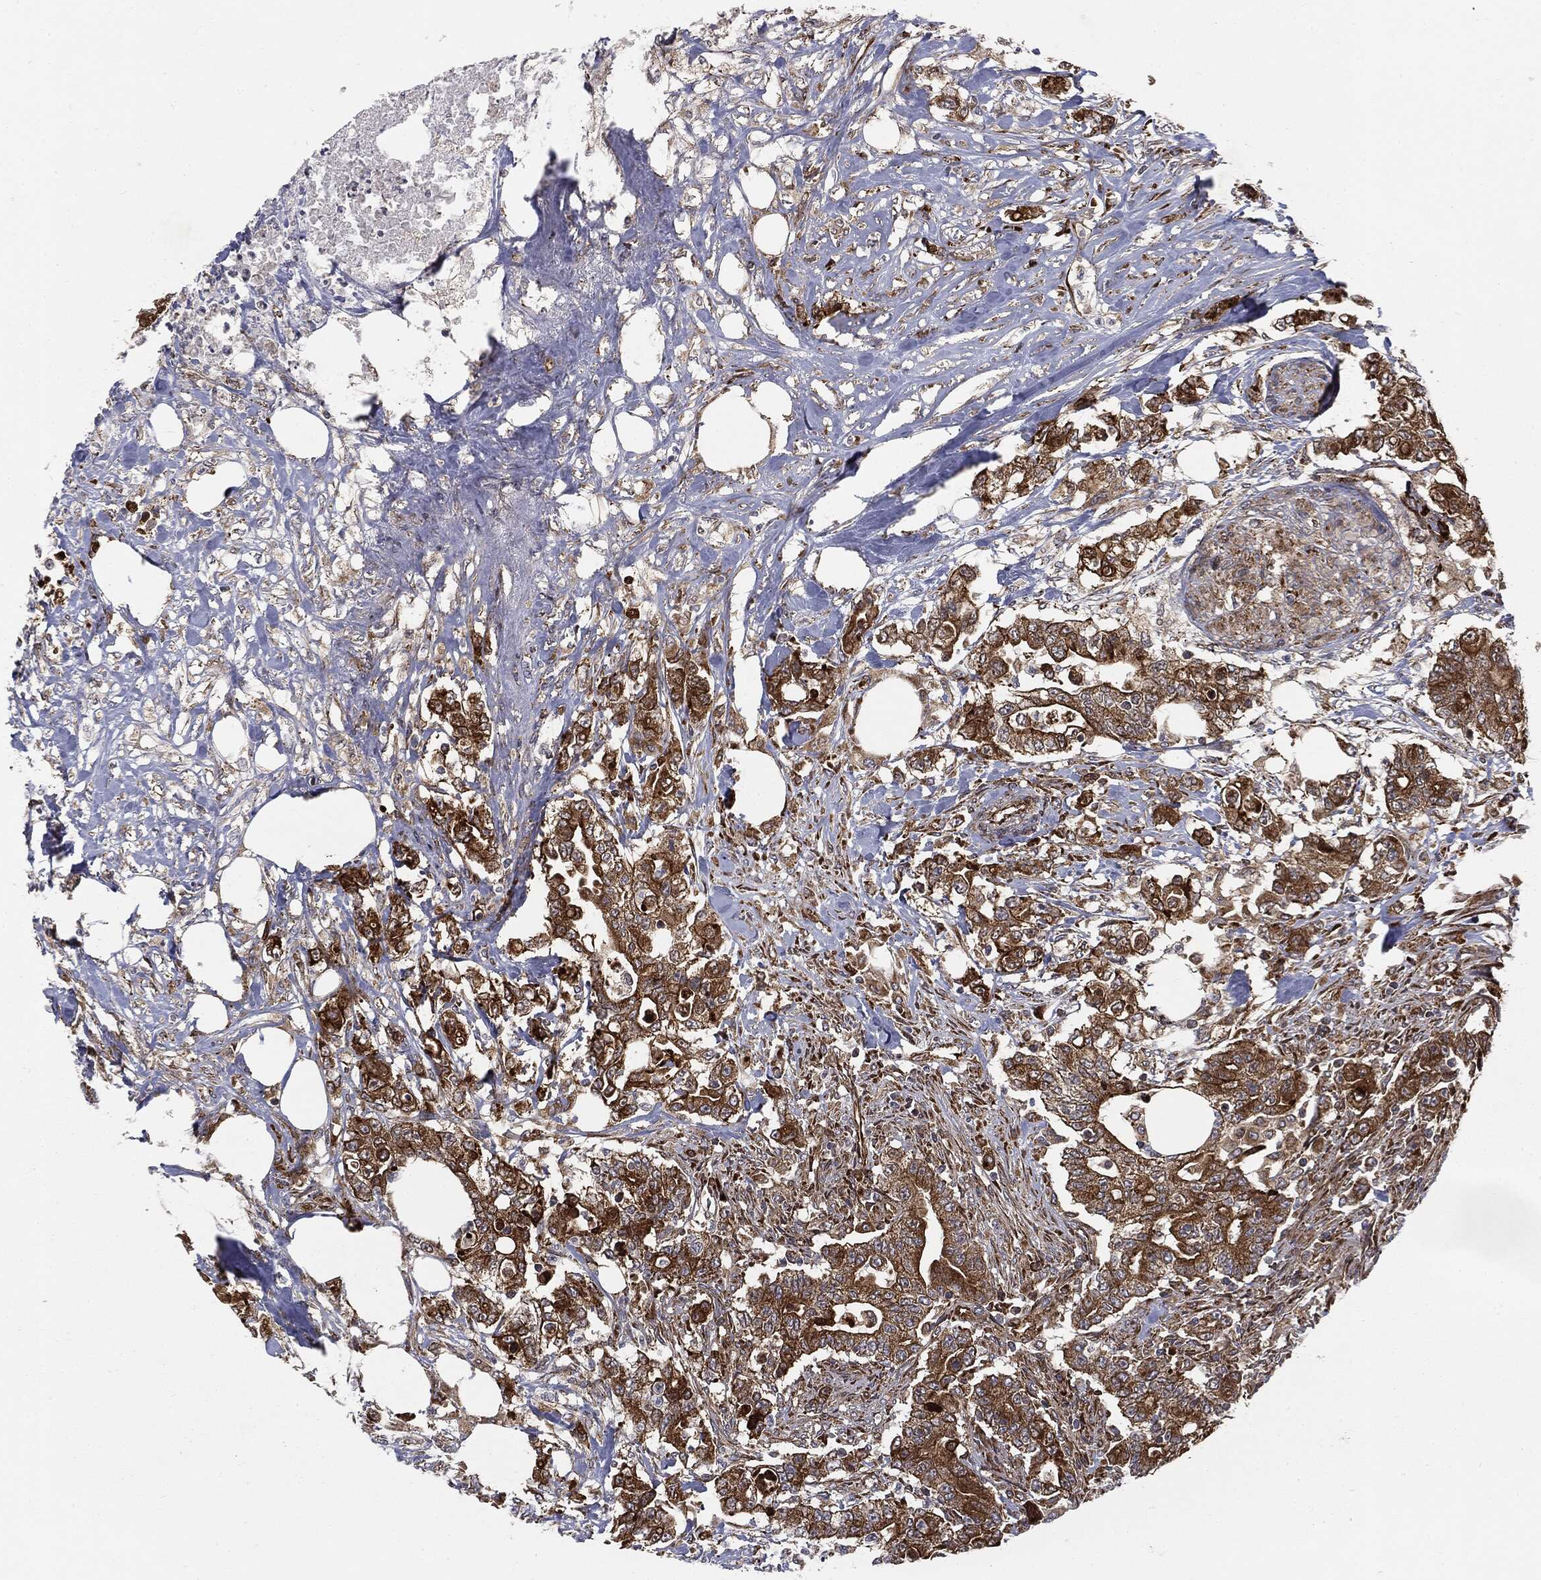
{"staining": {"intensity": "strong", "quantity": ">75%", "location": "cytoplasmic/membranous"}, "tissue": "colorectal cancer", "cell_type": "Tumor cells", "image_type": "cancer", "snomed": [{"axis": "morphology", "description": "Adenocarcinoma, NOS"}, {"axis": "topography", "description": "Colon"}], "caption": "Tumor cells demonstrate high levels of strong cytoplasmic/membranous staining in approximately >75% of cells in human adenocarcinoma (colorectal). The staining was performed using DAB (3,3'-diaminobenzidine), with brown indicating positive protein expression. Nuclei are stained blue with hematoxylin.", "gene": "CYLD", "patient": {"sex": "female", "age": 48}}